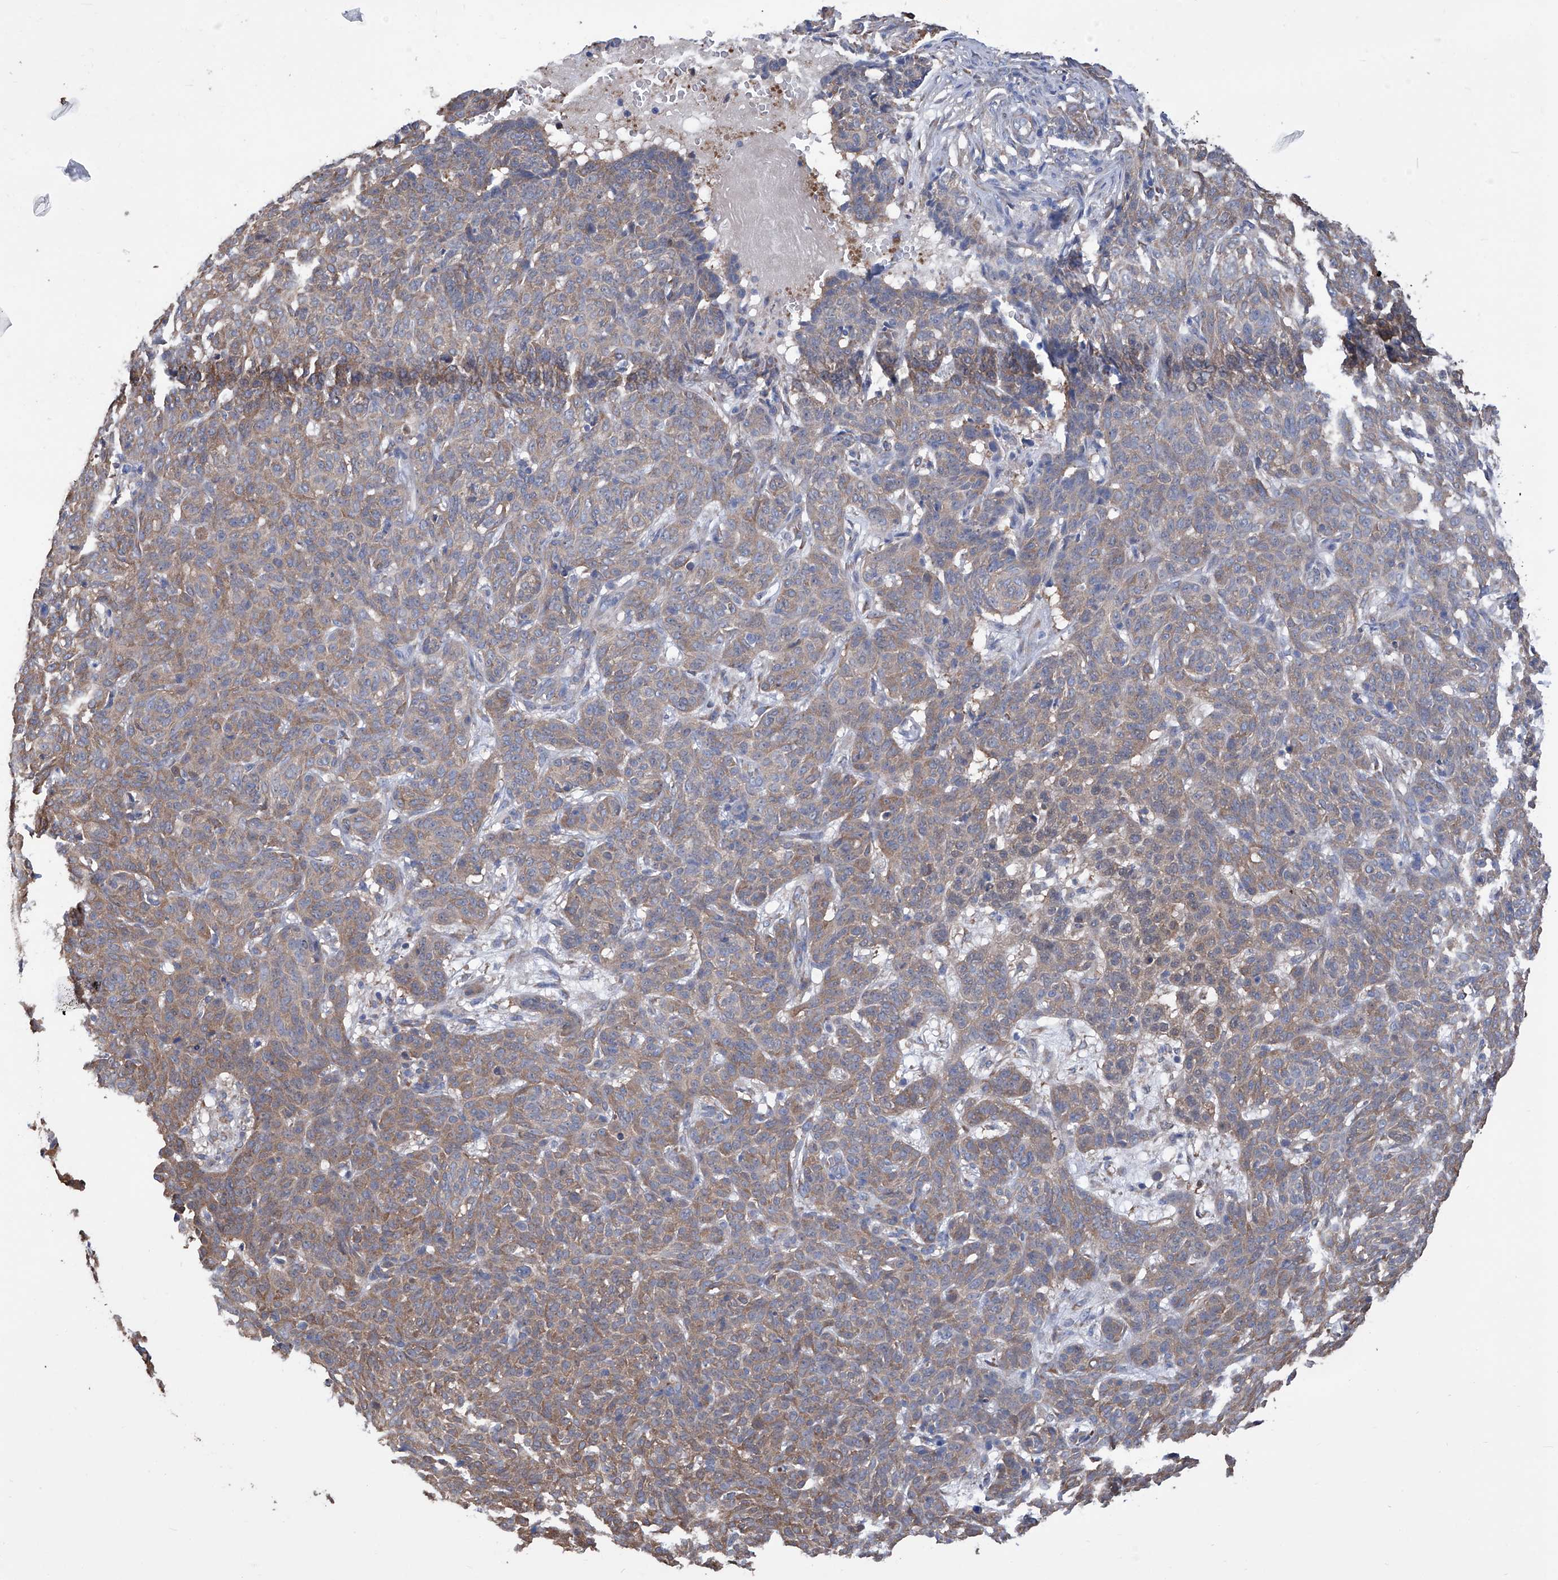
{"staining": {"intensity": "moderate", "quantity": ">75%", "location": "cytoplasmic/membranous"}, "tissue": "skin cancer", "cell_type": "Tumor cells", "image_type": "cancer", "snomed": [{"axis": "morphology", "description": "Basal cell carcinoma"}, {"axis": "topography", "description": "Skin"}], "caption": "Immunohistochemistry of human skin basal cell carcinoma exhibits medium levels of moderate cytoplasmic/membranous positivity in approximately >75% of tumor cells.", "gene": "SMS", "patient": {"sex": "male", "age": 85}}